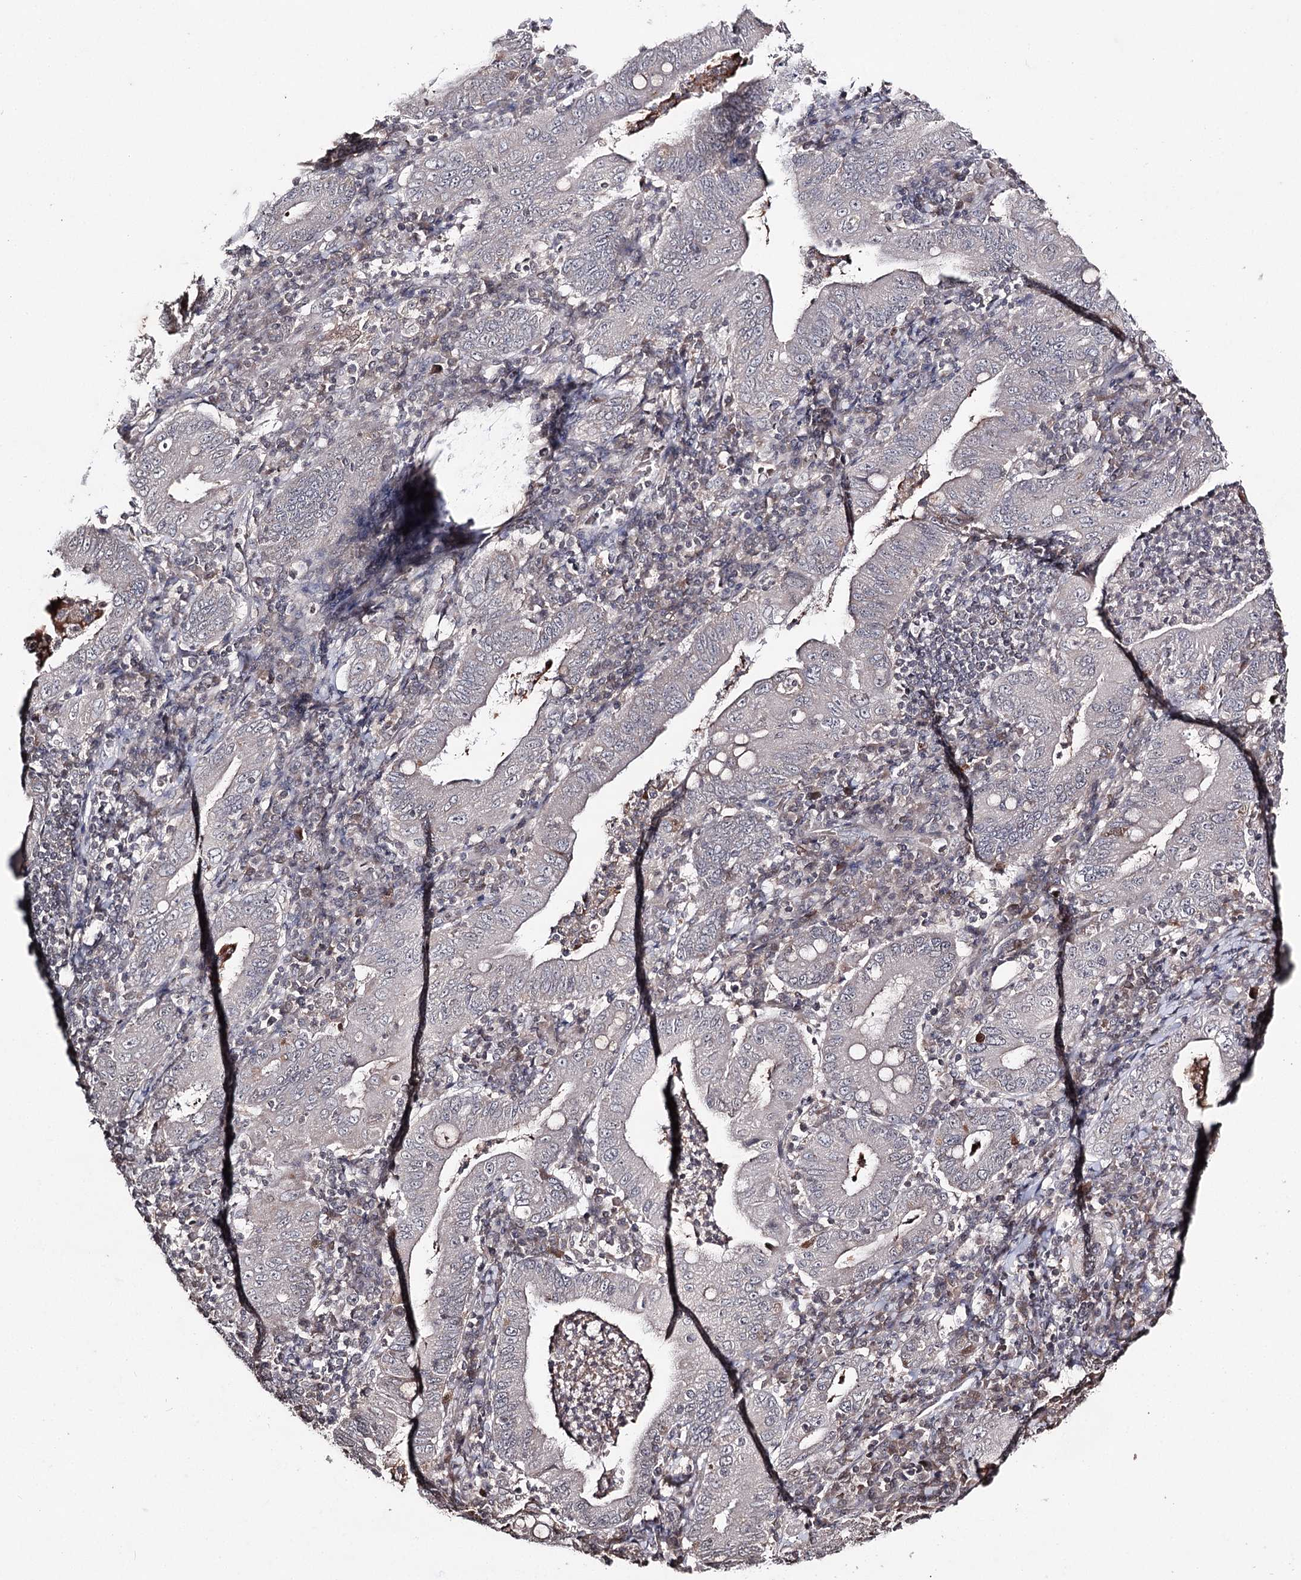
{"staining": {"intensity": "negative", "quantity": "none", "location": "none"}, "tissue": "stomach cancer", "cell_type": "Tumor cells", "image_type": "cancer", "snomed": [{"axis": "morphology", "description": "Normal tissue, NOS"}, {"axis": "morphology", "description": "Adenocarcinoma, NOS"}, {"axis": "topography", "description": "Esophagus"}, {"axis": "topography", "description": "Stomach, upper"}, {"axis": "topography", "description": "Peripheral nerve tissue"}], "caption": "Immunohistochemistry (IHC) histopathology image of neoplastic tissue: human stomach cancer stained with DAB demonstrates no significant protein staining in tumor cells.", "gene": "SYNGR3", "patient": {"sex": "male", "age": 62}}